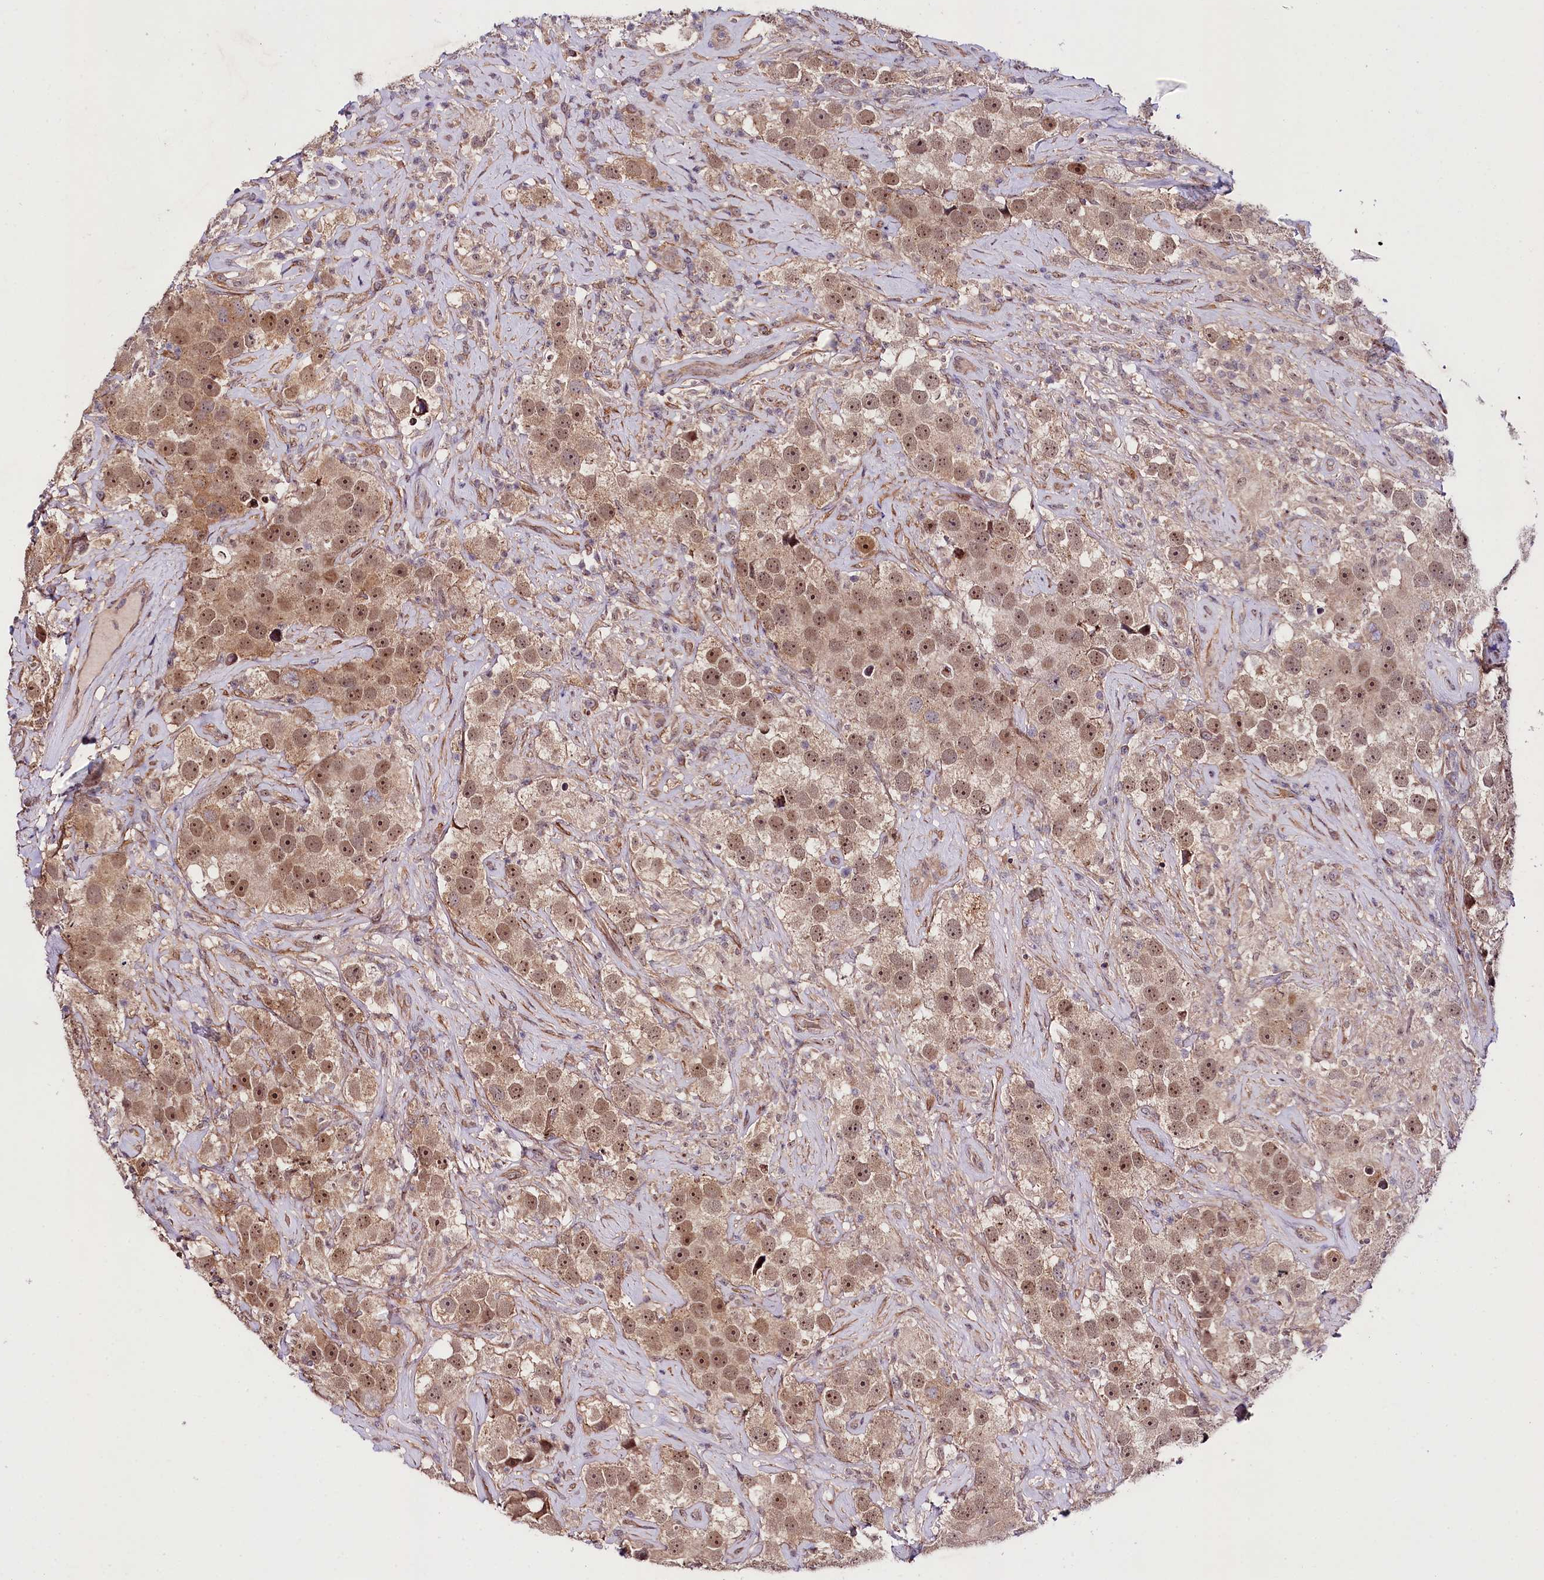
{"staining": {"intensity": "moderate", "quantity": ">75%", "location": "cytoplasmic/membranous,nuclear"}, "tissue": "testis cancer", "cell_type": "Tumor cells", "image_type": "cancer", "snomed": [{"axis": "morphology", "description": "Seminoma, NOS"}, {"axis": "topography", "description": "Testis"}], "caption": "Protein staining reveals moderate cytoplasmic/membranous and nuclear expression in approximately >75% of tumor cells in seminoma (testis).", "gene": "PHLDB1", "patient": {"sex": "male", "age": 49}}